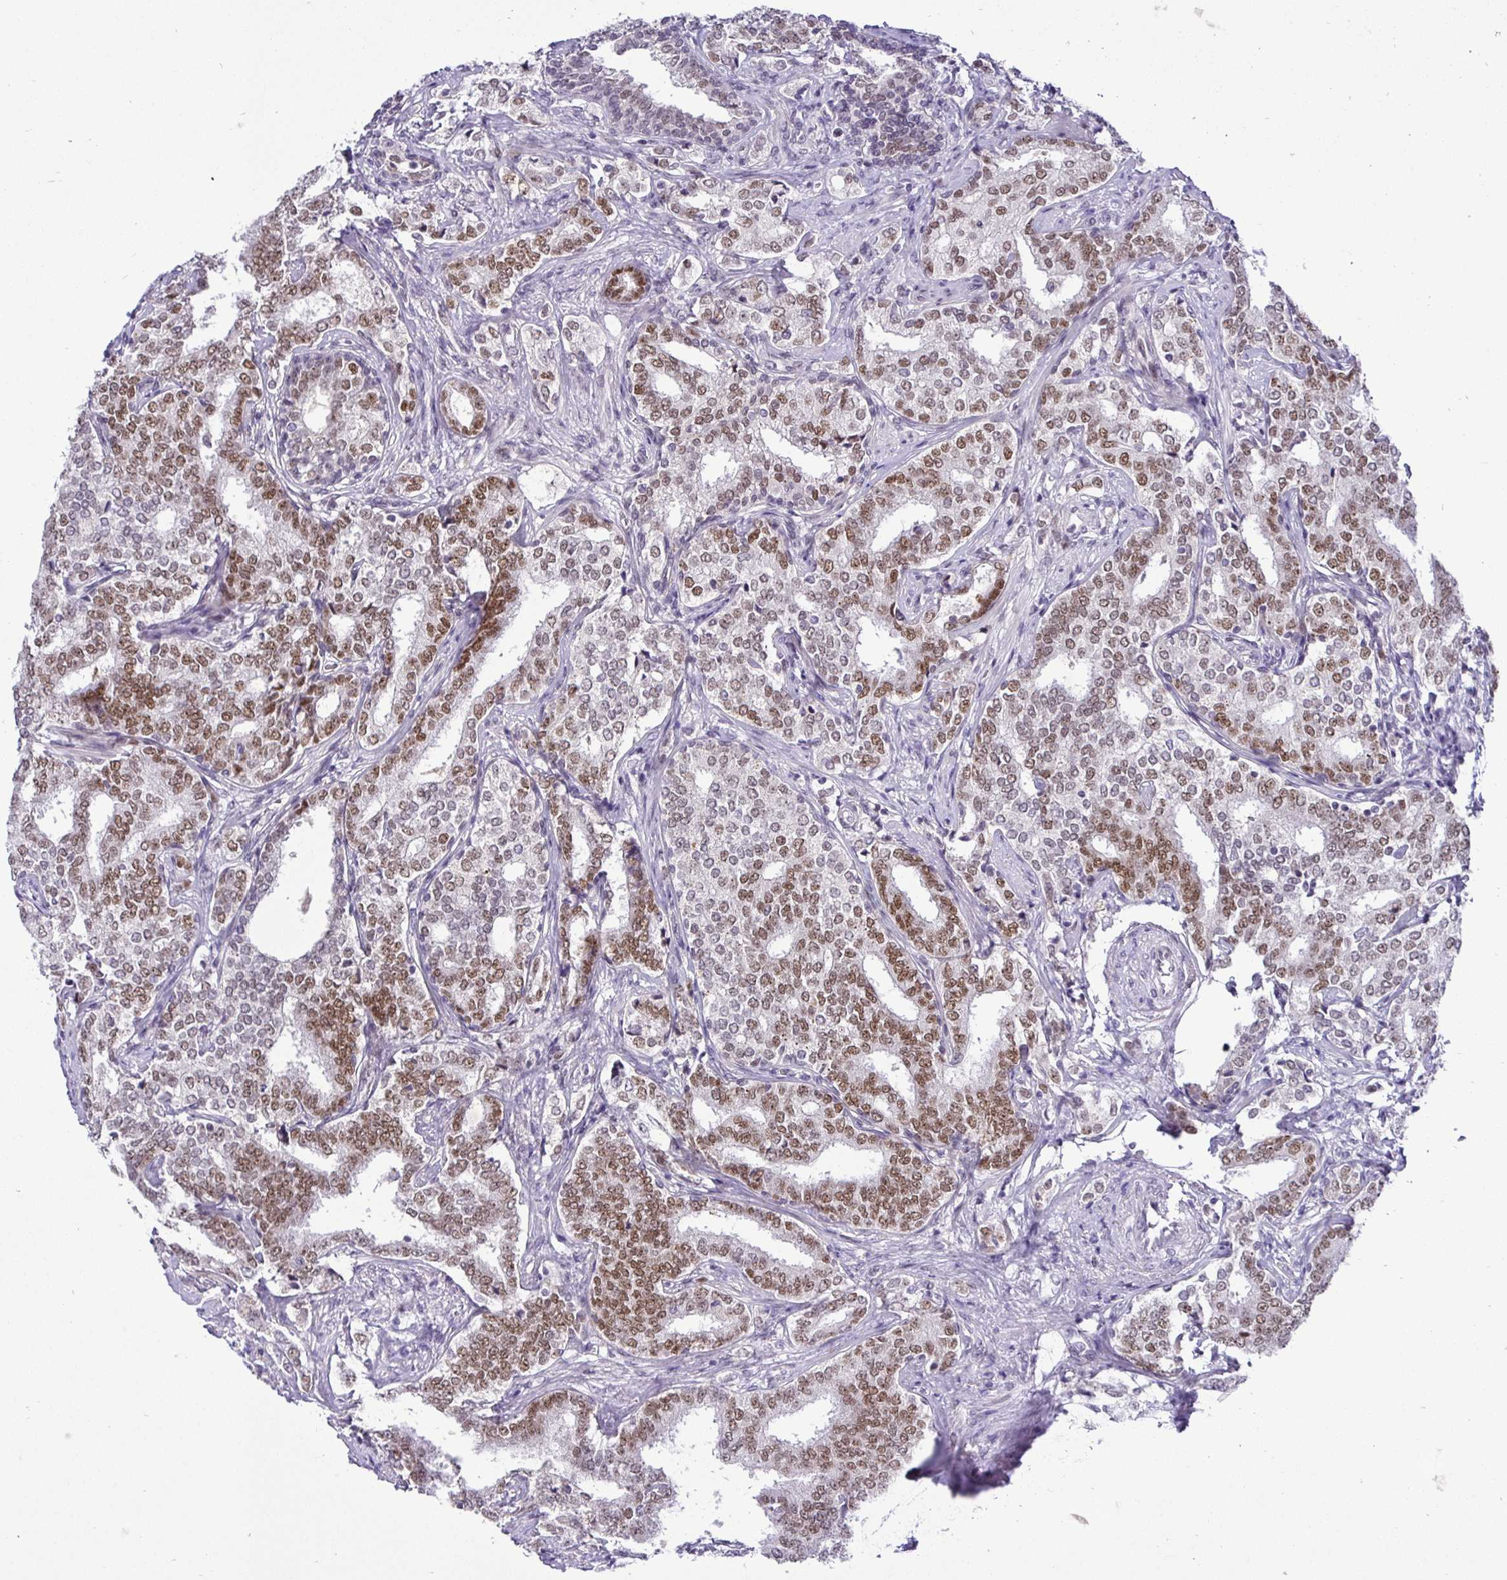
{"staining": {"intensity": "moderate", "quantity": ">75%", "location": "nuclear"}, "tissue": "prostate cancer", "cell_type": "Tumor cells", "image_type": "cancer", "snomed": [{"axis": "morphology", "description": "Adenocarcinoma, High grade"}, {"axis": "topography", "description": "Prostate"}], "caption": "Human prostate high-grade adenocarcinoma stained with a brown dye displays moderate nuclear positive expression in approximately >75% of tumor cells.", "gene": "NUP188", "patient": {"sex": "male", "age": 72}}